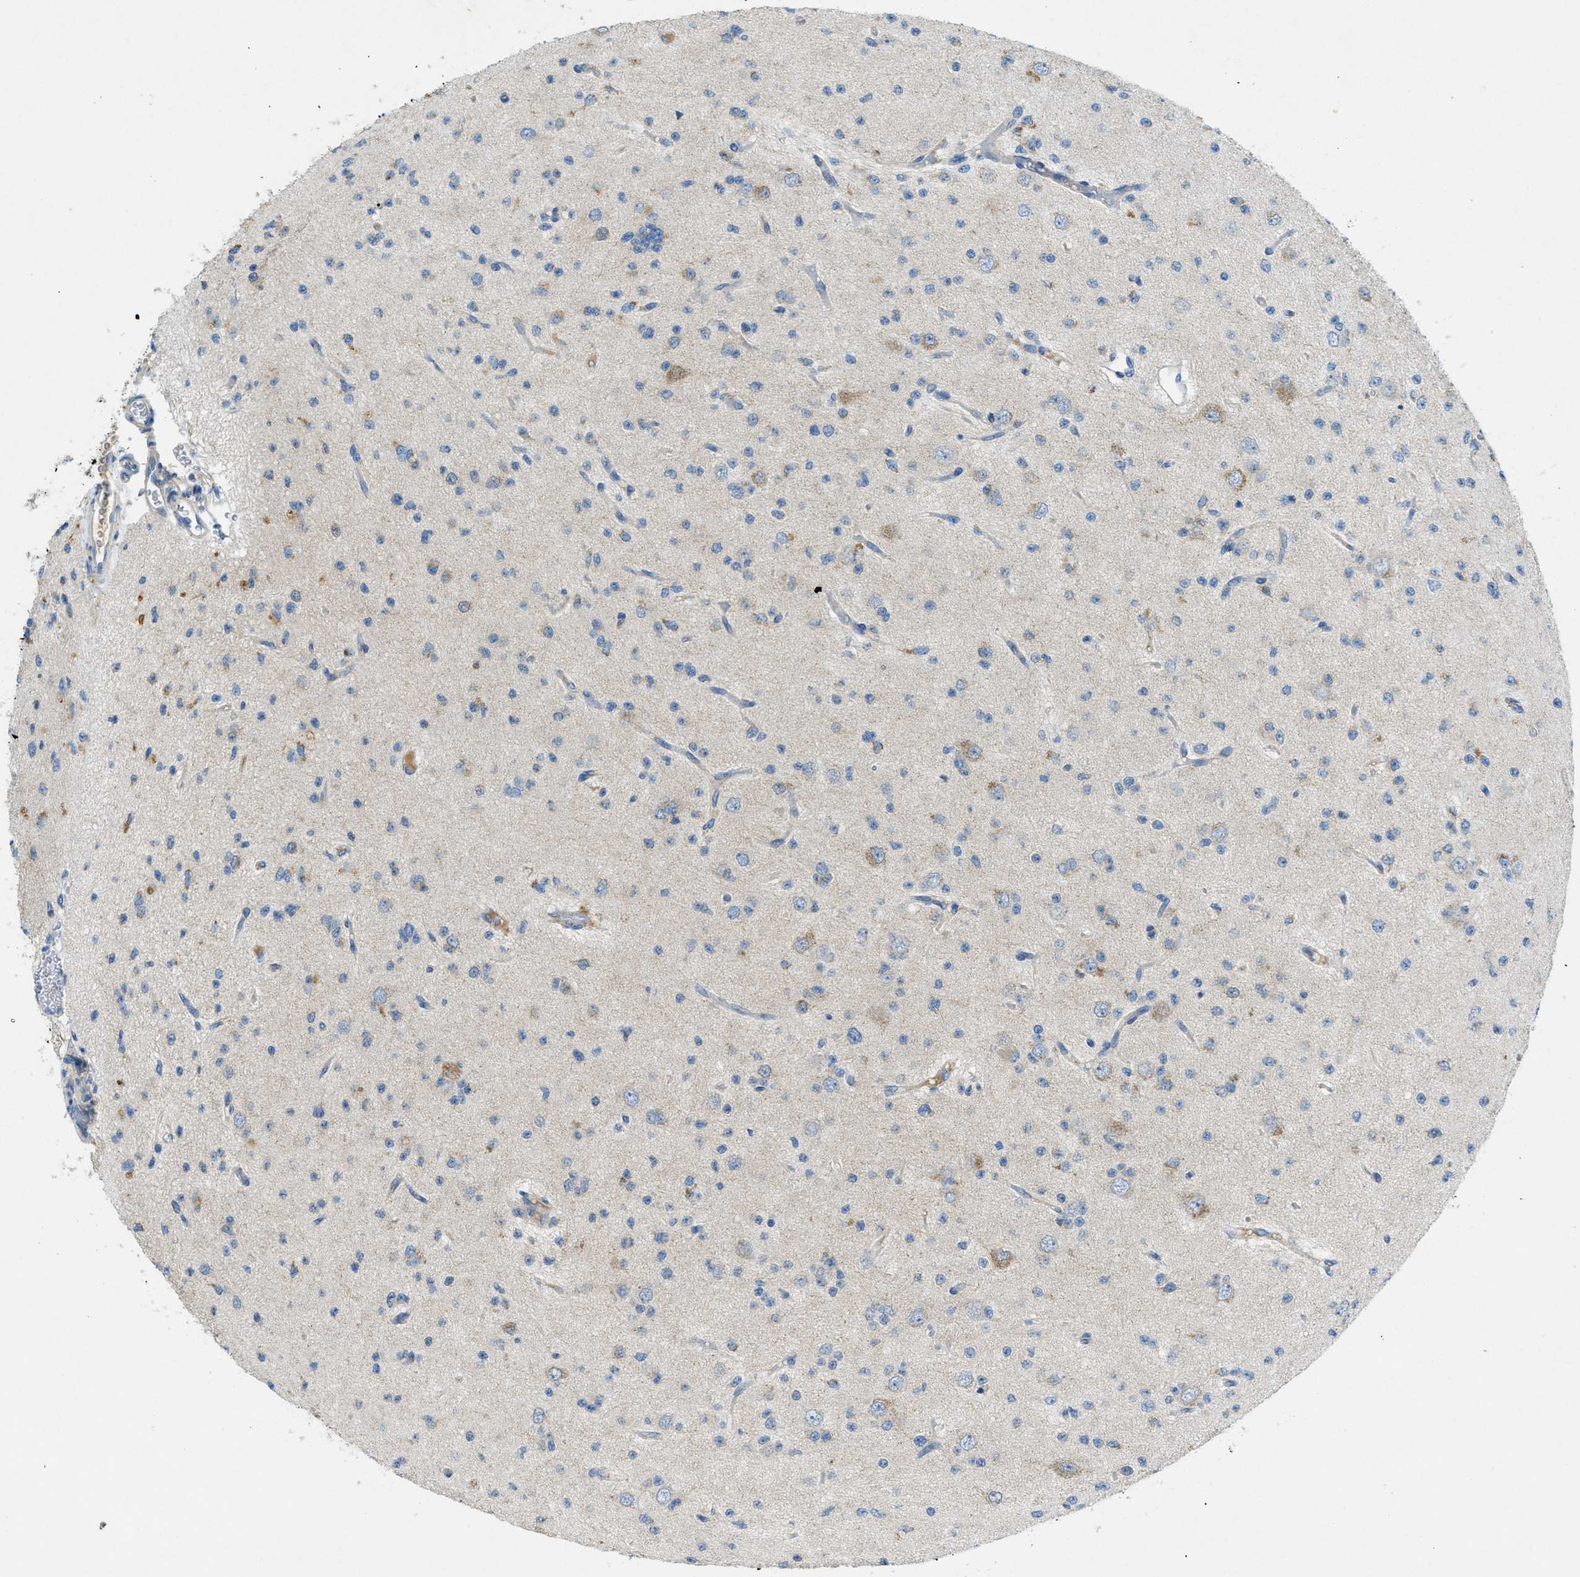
{"staining": {"intensity": "weak", "quantity": "<25%", "location": "cytoplasmic/membranous"}, "tissue": "glioma", "cell_type": "Tumor cells", "image_type": "cancer", "snomed": [{"axis": "morphology", "description": "Glioma, malignant, Low grade"}, {"axis": "topography", "description": "Brain"}], "caption": "This histopathology image is of glioma stained with immunohistochemistry to label a protein in brown with the nuclei are counter-stained blue. There is no staining in tumor cells.", "gene": "CYGB", "patient": {"sex": "male", "age": 38}}